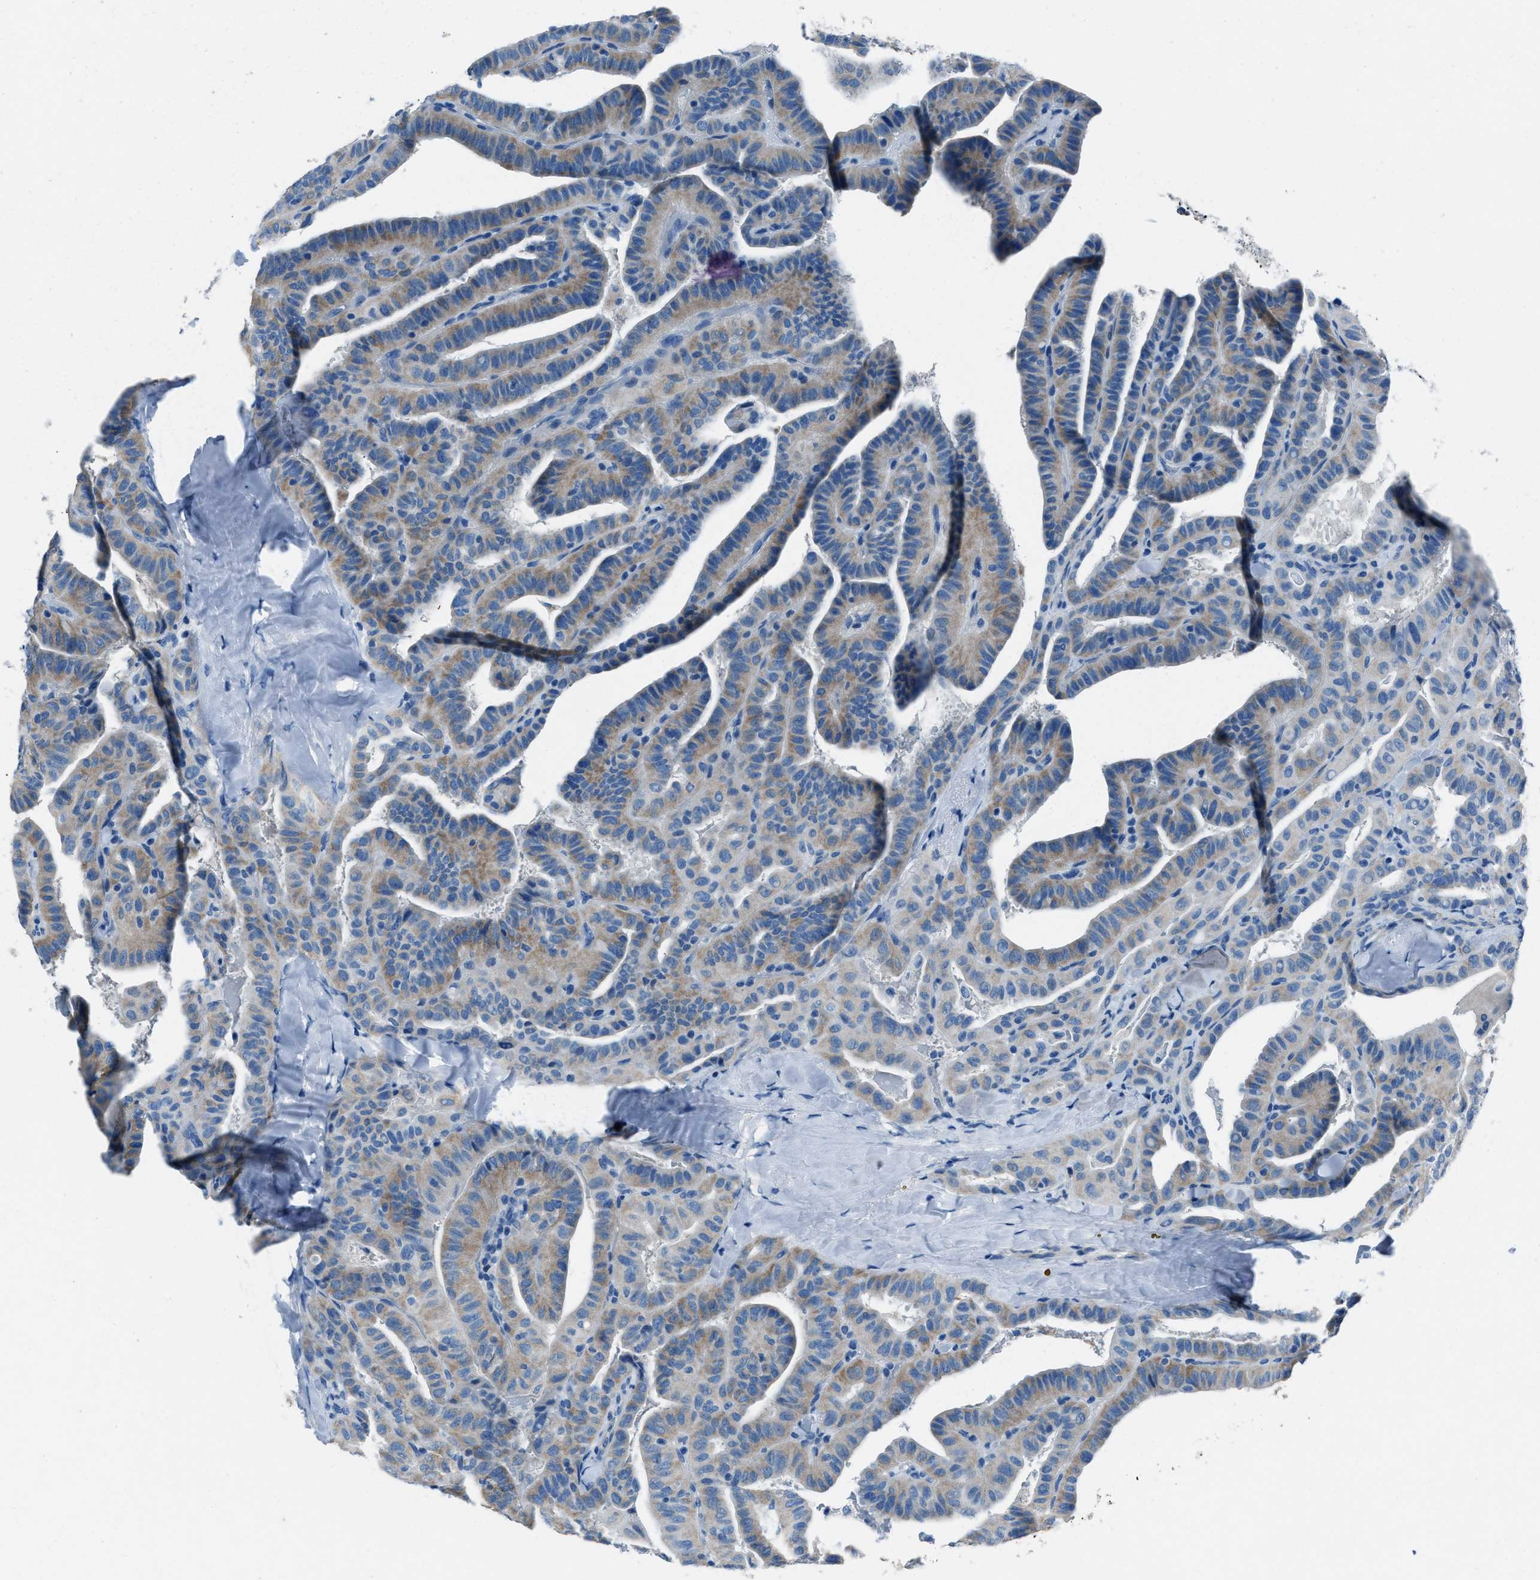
{"staining": {"intensity": "weak", "quantity": ">75%", "location": "cytoplasmic/membranous"}, "tissue": "thyroid cancer", "cell_type": "Tumor cells", "image_type": "cancer", "snomed": [{"axis": "morphology", "description": "Papillary adenocarcinoma, NOS"}, {"axis": "topography", "description": "Thyroid gland"}], "caption": "Thyroid cancer (papillary adenocarcinoma) tissue shows weak cytoplasmic/membranous positivity in about >75% of tumor cells, visualized by immunohistochemistry.", "gene": "AMACR", "patient": {"sex": "male", "age": 77}}